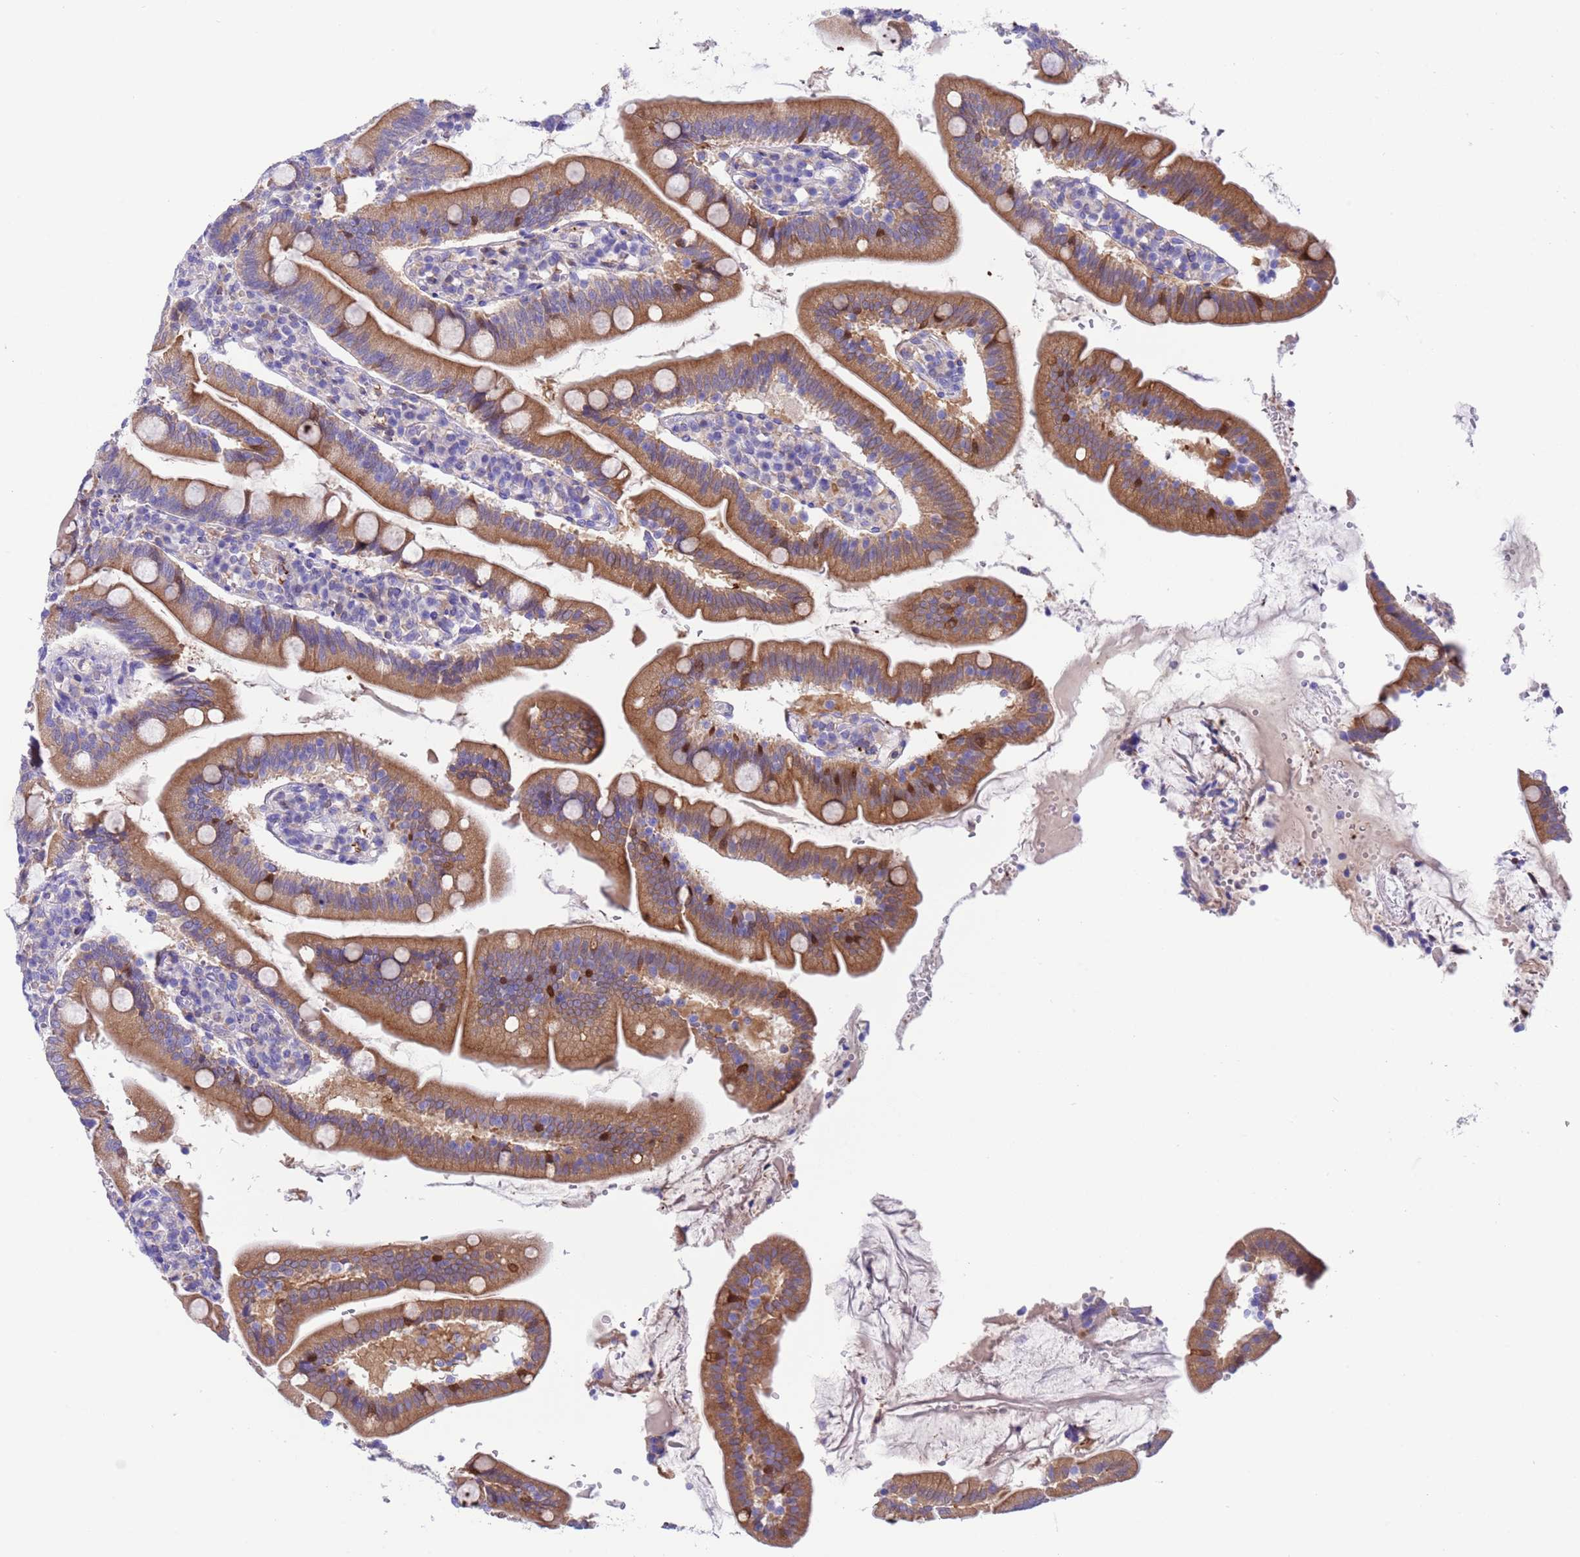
{"staining": {"intensity": "moderate", "quantity": "25%-75%", "location": "cytoplasmic/membranous"}, "tissue": "duodenum", "cell_type": "Glandular cells", "image_type": "normal", "snomed": [{"axis": "morphology", "description": "Normal tissue, NOS"}, {"axis": "topography", "description": "Duodenum"}], "caption": "The image demonstrates a brown stain indicating the presence of a protein in the cytoplasmic/membranous of glandular cells in duodenum. (DAB = brown stain, brightfield microscopy at high magnification).", "gene": "C6orf47", "patient": {"sex": "female", "age": 67}}